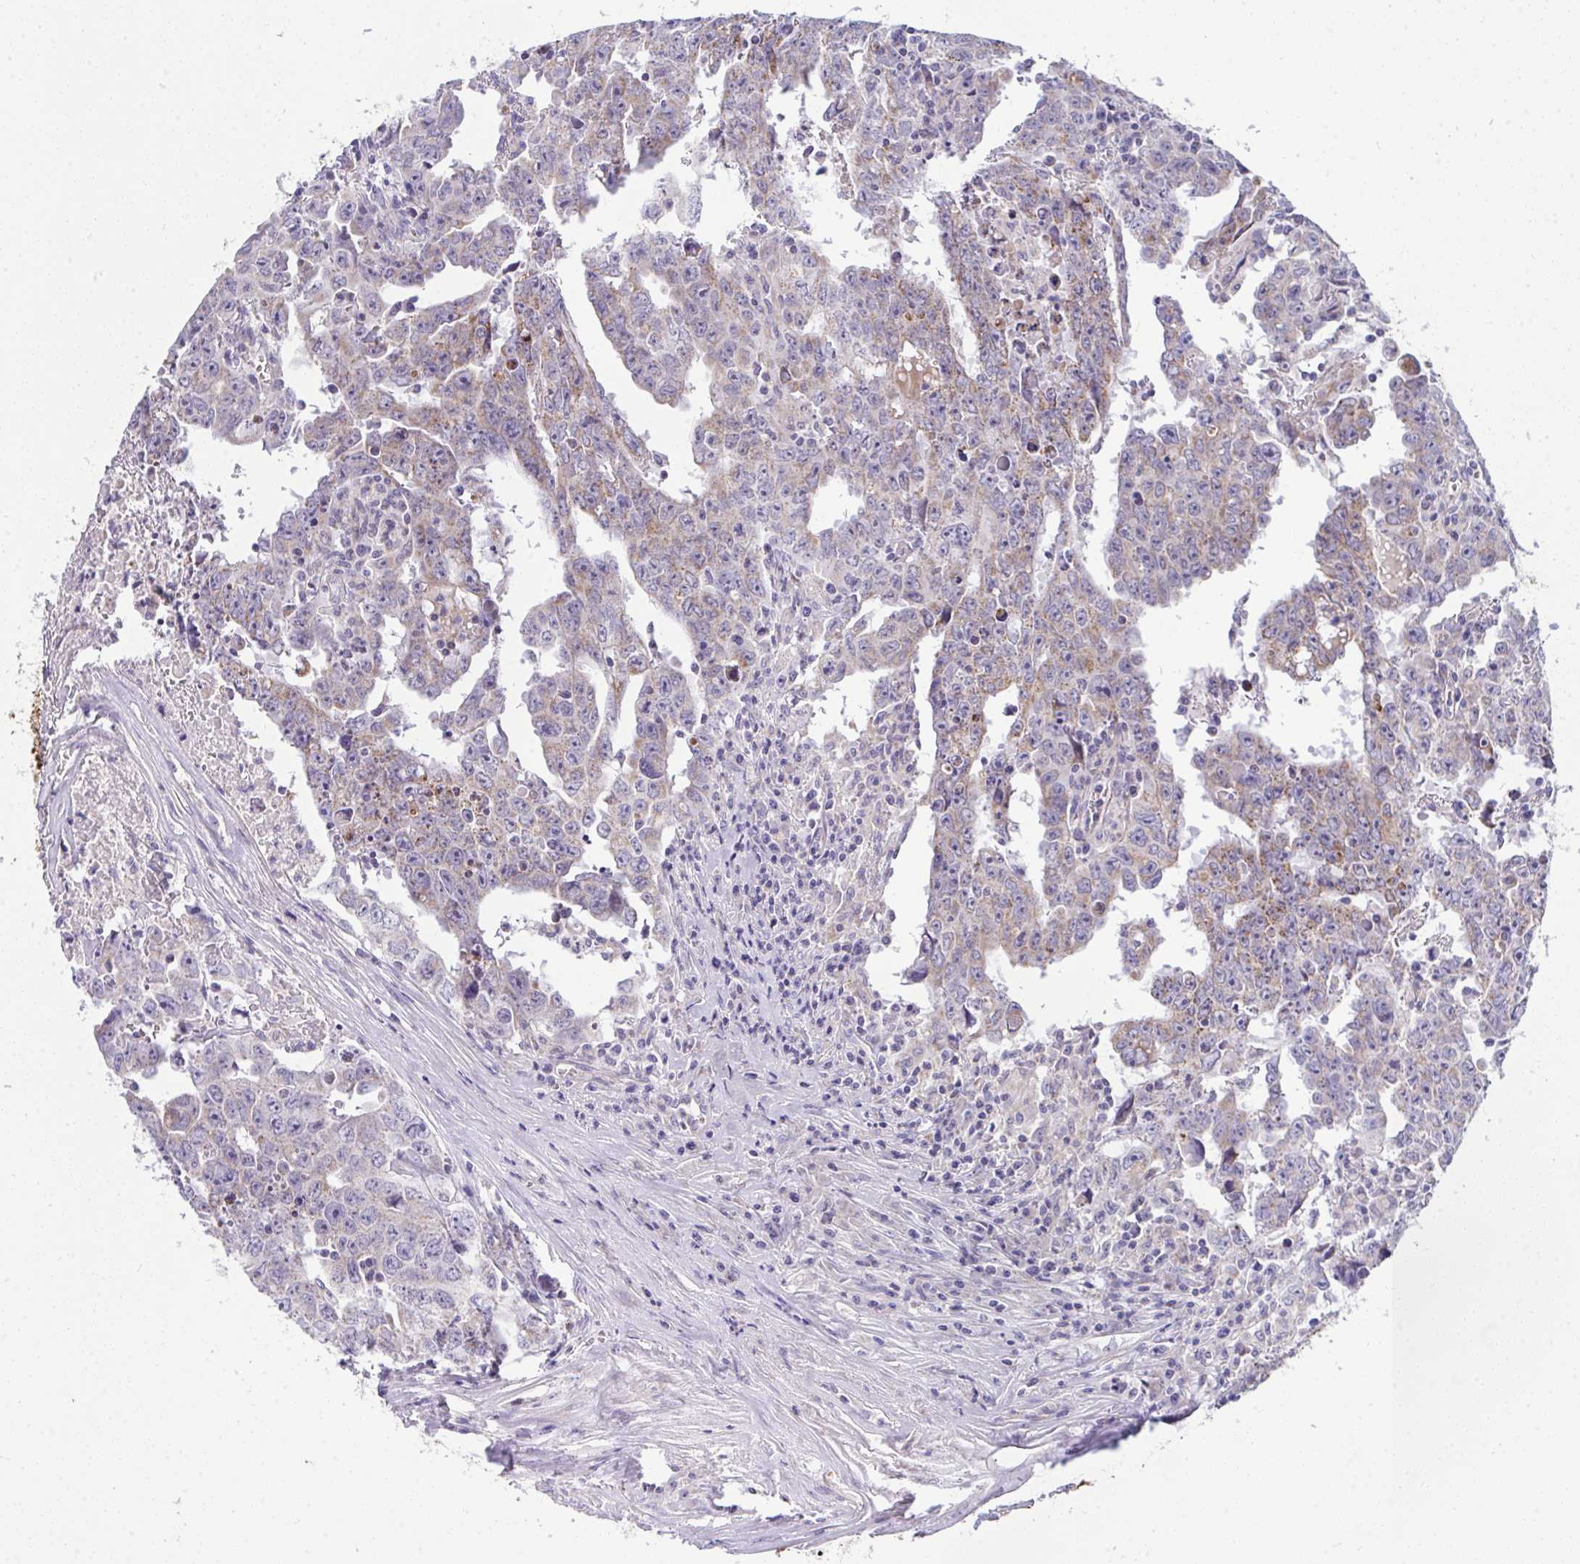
{"staining": {"intensity": "weak", "quantity": "<25%", "location": "cytoplasmic/membranous"}, "tissue": "testis cancer", "cell_type": "Tumor cells", "image_type": "cancer", "snomed": [{"axis": "morphology", "description": "Carcinoma, Embryonal, NOS"}, {"axis": "topography", "description": "Testis"}], "caption": "Immunohistochemistry histopathology image of neoplastic tissue: embryonal carcinoma (testis) stained with DAB displays no significant protein expression in tumor cells.", "gene": "CEP63", "patient": {"sex": "male", "age": 22}}